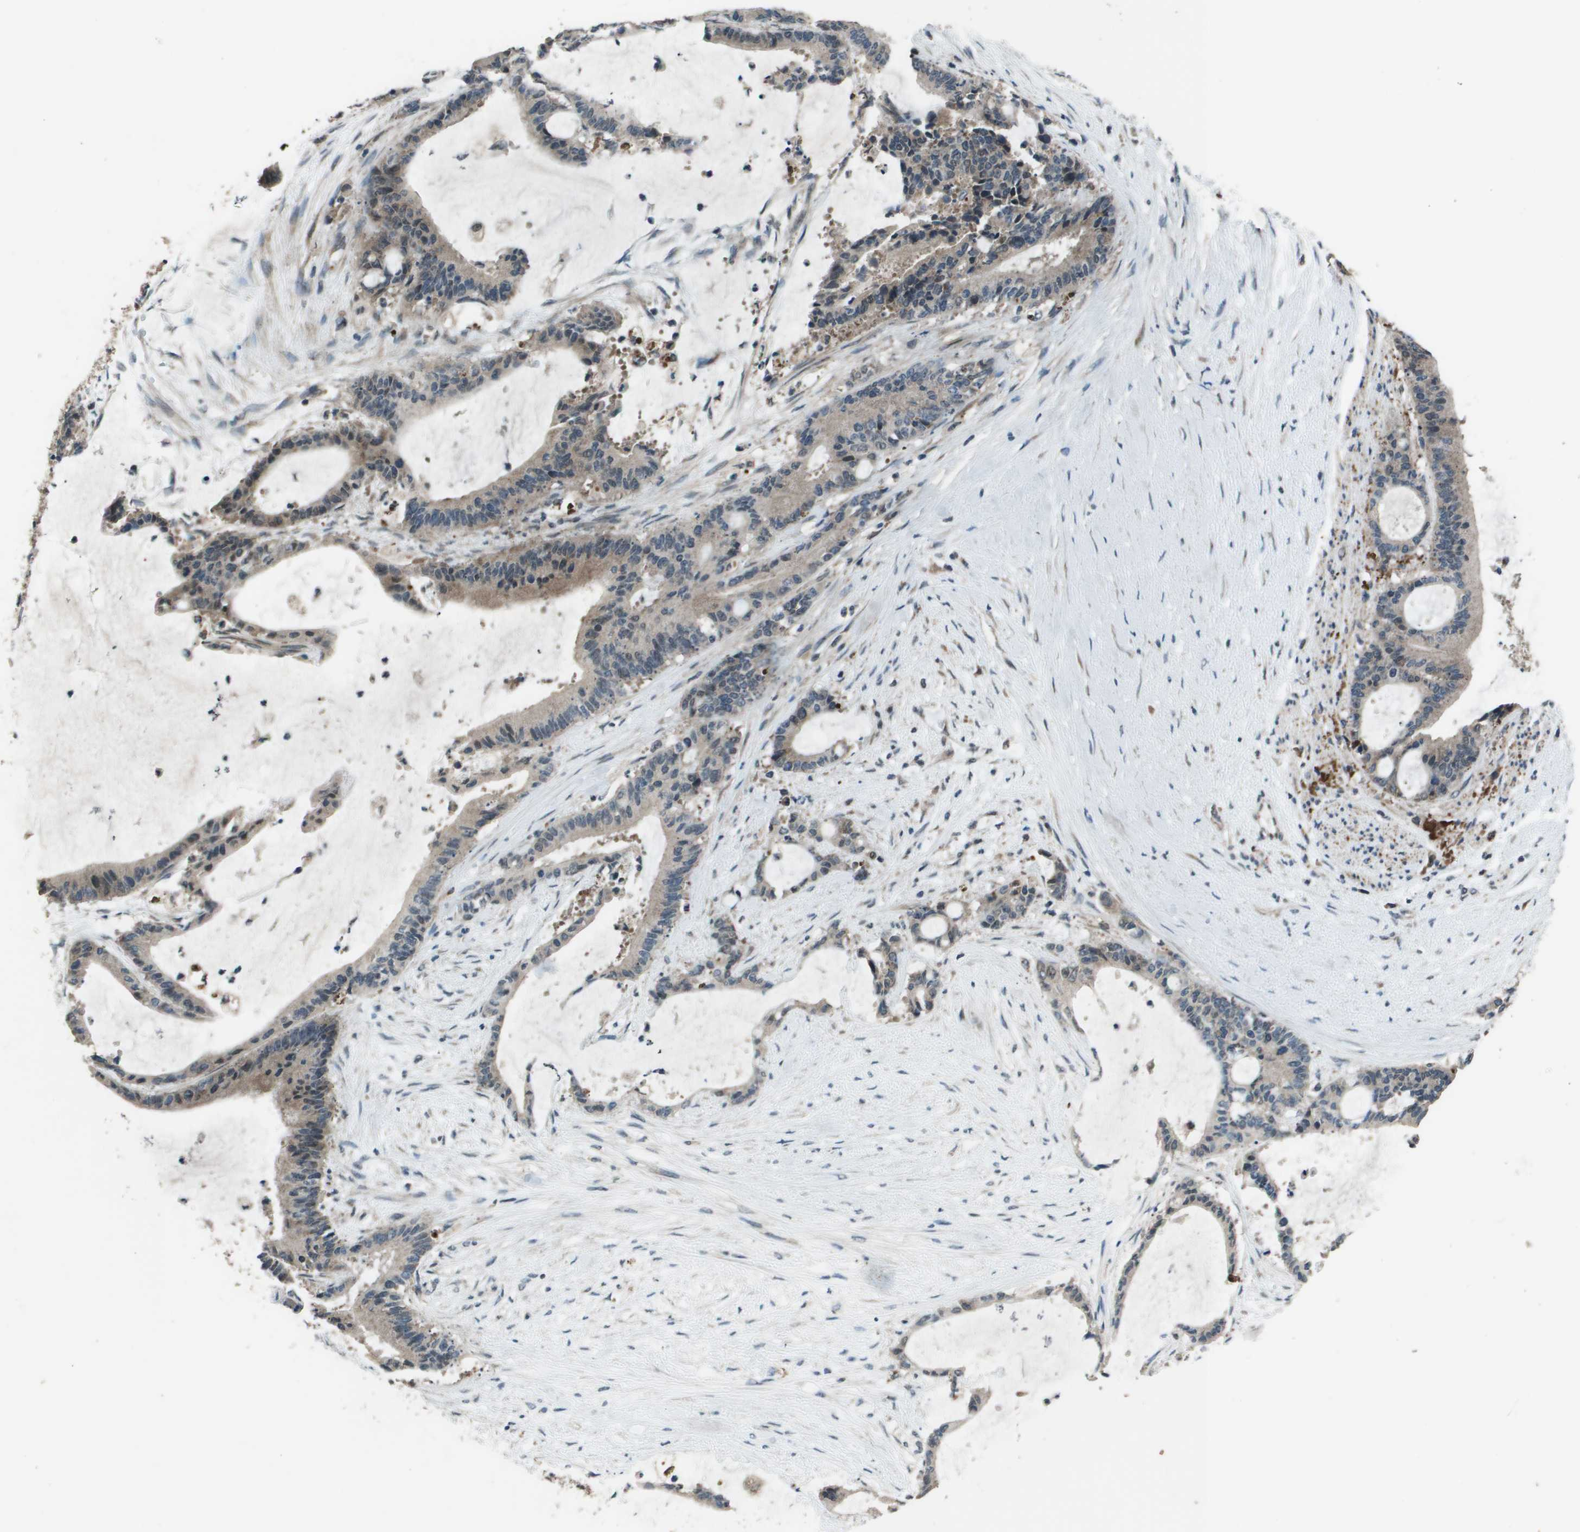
{"staining": {"intensity": "negative", "quantity": "none", "location": "none"}, "tissue": "liver cancer", "cell_type": "Tumor cells", "image_type": "cancer", "snomed": [{"axis": "morphology", "description": "Cholangiocarcinoma"}, {"axis": "topography", "description": "Liver"}], "caption": "Liver cancer stained for a protein using IHC shows no expression tumor cells.", "gene": "GOSR2", "patient": {"sex": "female", "age": 73}}